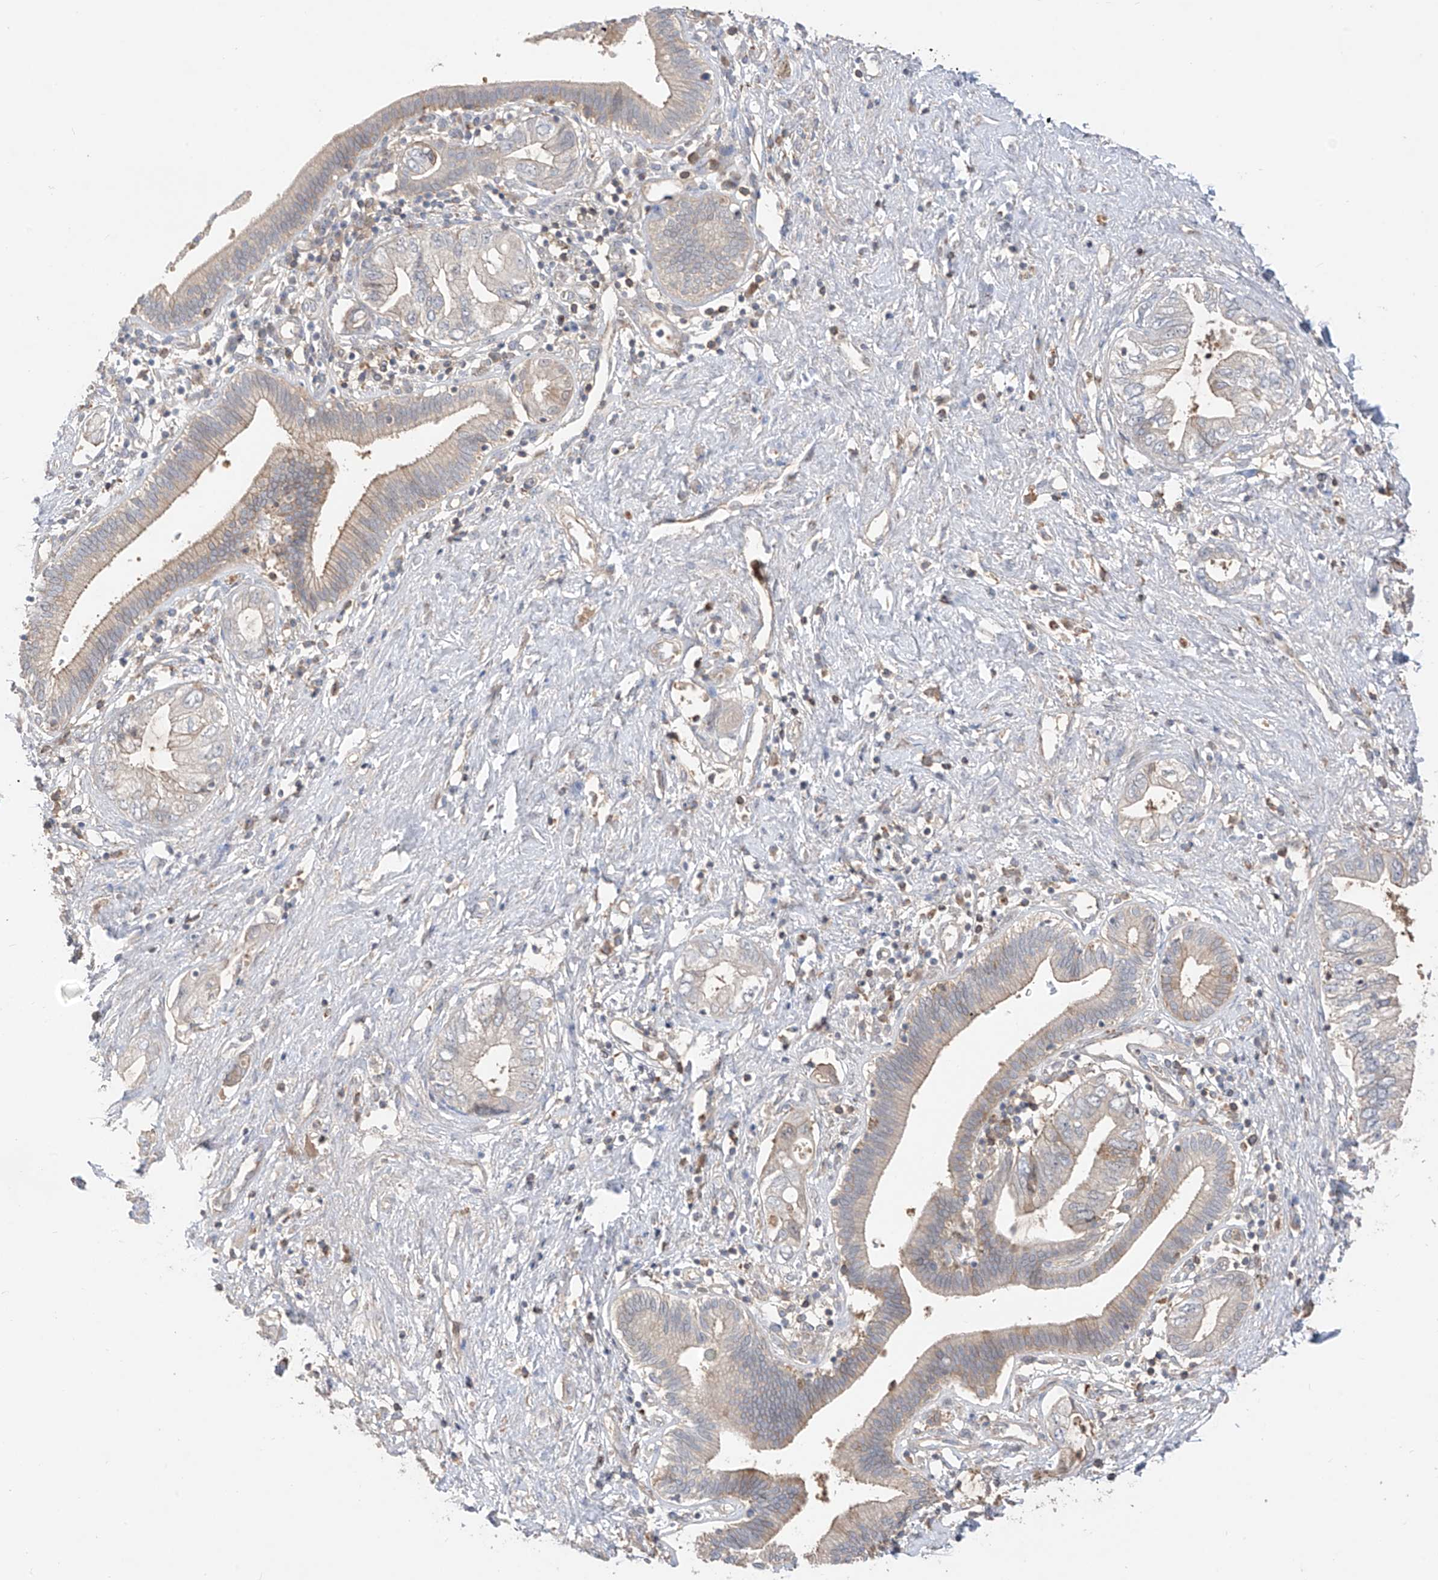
{"staining": {"intensity": "negative", "quantity": "none", "location": "none"}, "tissue": "pancreatic cancer", "cell_type": "Tumor cells", "image_type": "cancer", "snomed": [{"axis": "morphology", "description": "Adenocarcinoma, NOS"}, {"axis": "topography", "description": "Pancreas"}], "caption": "An immunohistochemistry histopathology image of adenocarcinoma (pancreatic) is shown. There is no staining in tumor cells of adenocarcinoma (pancreatic).", "gene": "CACNA2D4", "patient": {"sex": "female", "age": 73}}